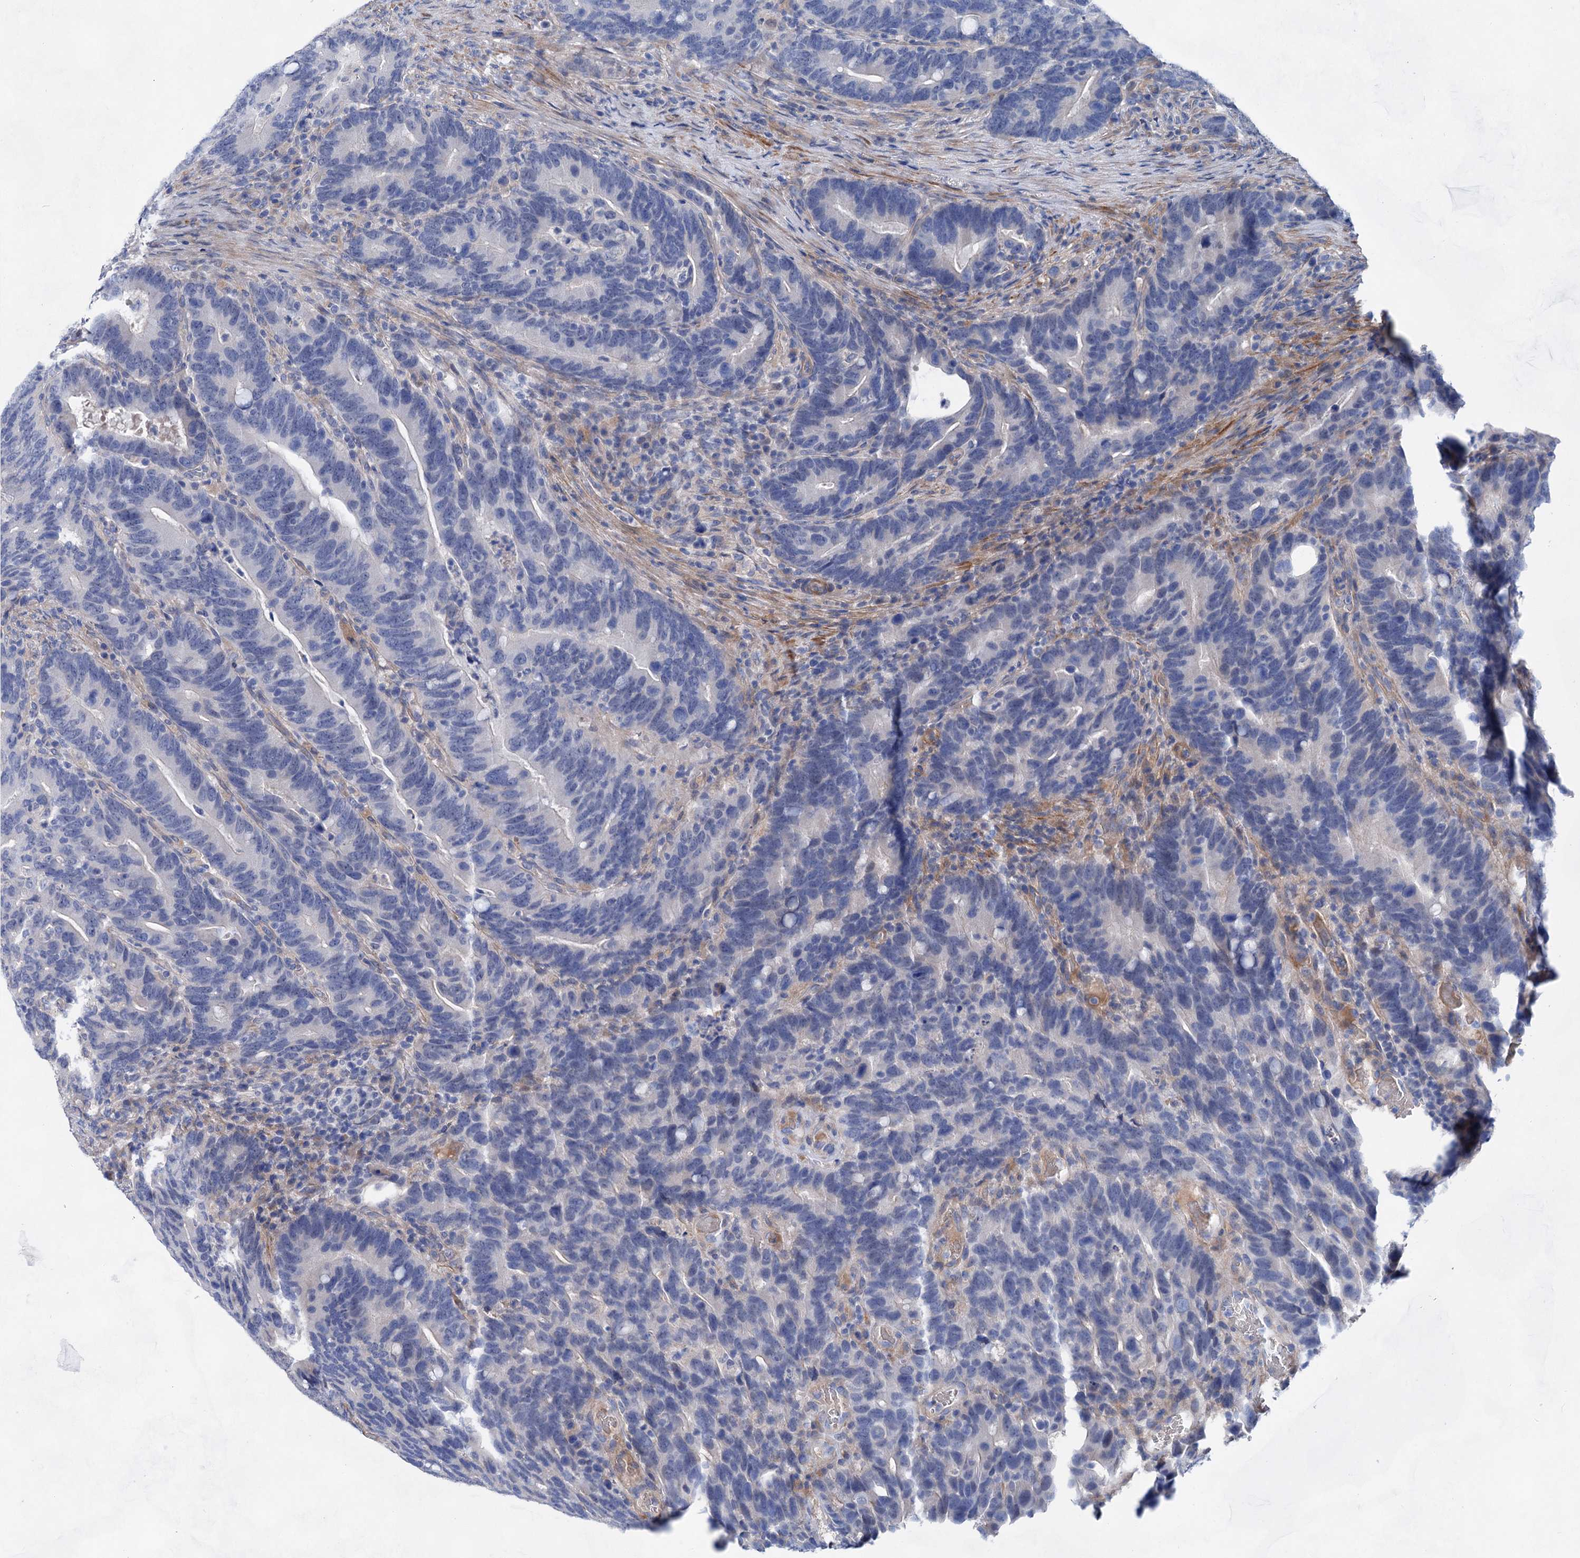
{"staining": {"intensity": "negative", "quantity": "none", "location": "none"}, "tissue": "colorectal cancer", "cell_type": "Tumor cells", "image_type": "cancer", "snomed": [{"axis": "morphology", "description": "Adenocarcinoma, NOS"}, {"axis": "topography", "description": "Colon"}], "caption": "Protein analysis of colorectal cancer (adenocarcinoma) demonstrates no significant positivity in tumor cells.", "gene": "GPR155", "patient": {"sex": "female", "age": 66}}